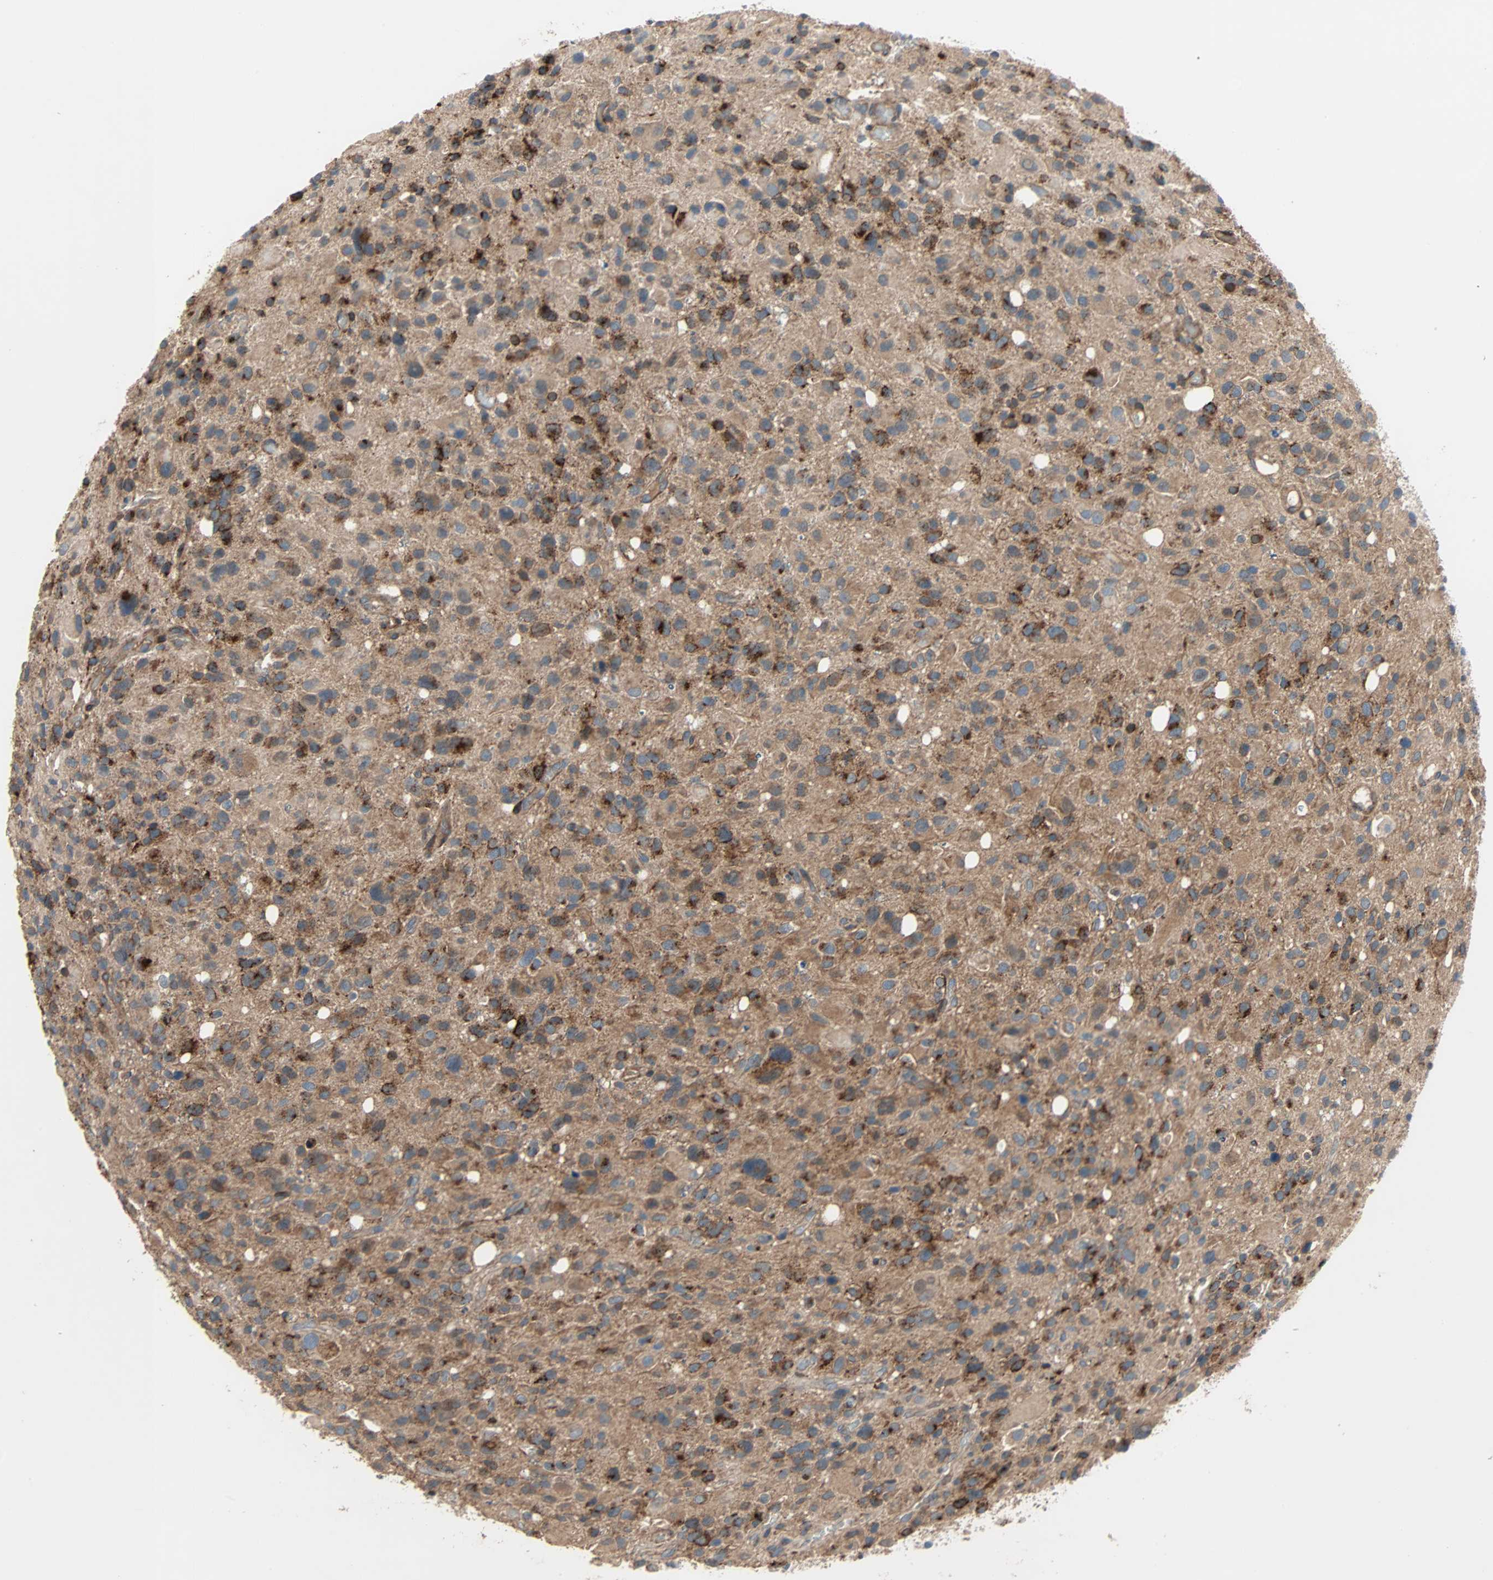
{"staining": {"intensity": "strong", "quantity": "25%-75%", "location": "cytoplasmic/membranous"}, "tissue": "glioma", "cell_type": "Tumor cells", "image_type": "cancer", "snomed": [{"axis": "morphology", "description": "Glioma, malignant, High grade"}, {"axis": "topography", "description": "Brain"}], "caption": "IHC micrograph of neoplastic tissue: human high-grade glioma (malignant) stained using immunohistochemistry (IHC) demonstrates high levels of strong protein expression localized specifically in the cytoplasmic/membranous of tumor cells, appearing as a cytoplasmic/membranous brown color.", "gene": "XYLT1", "patient": {"sex": "male", "age": 48}}